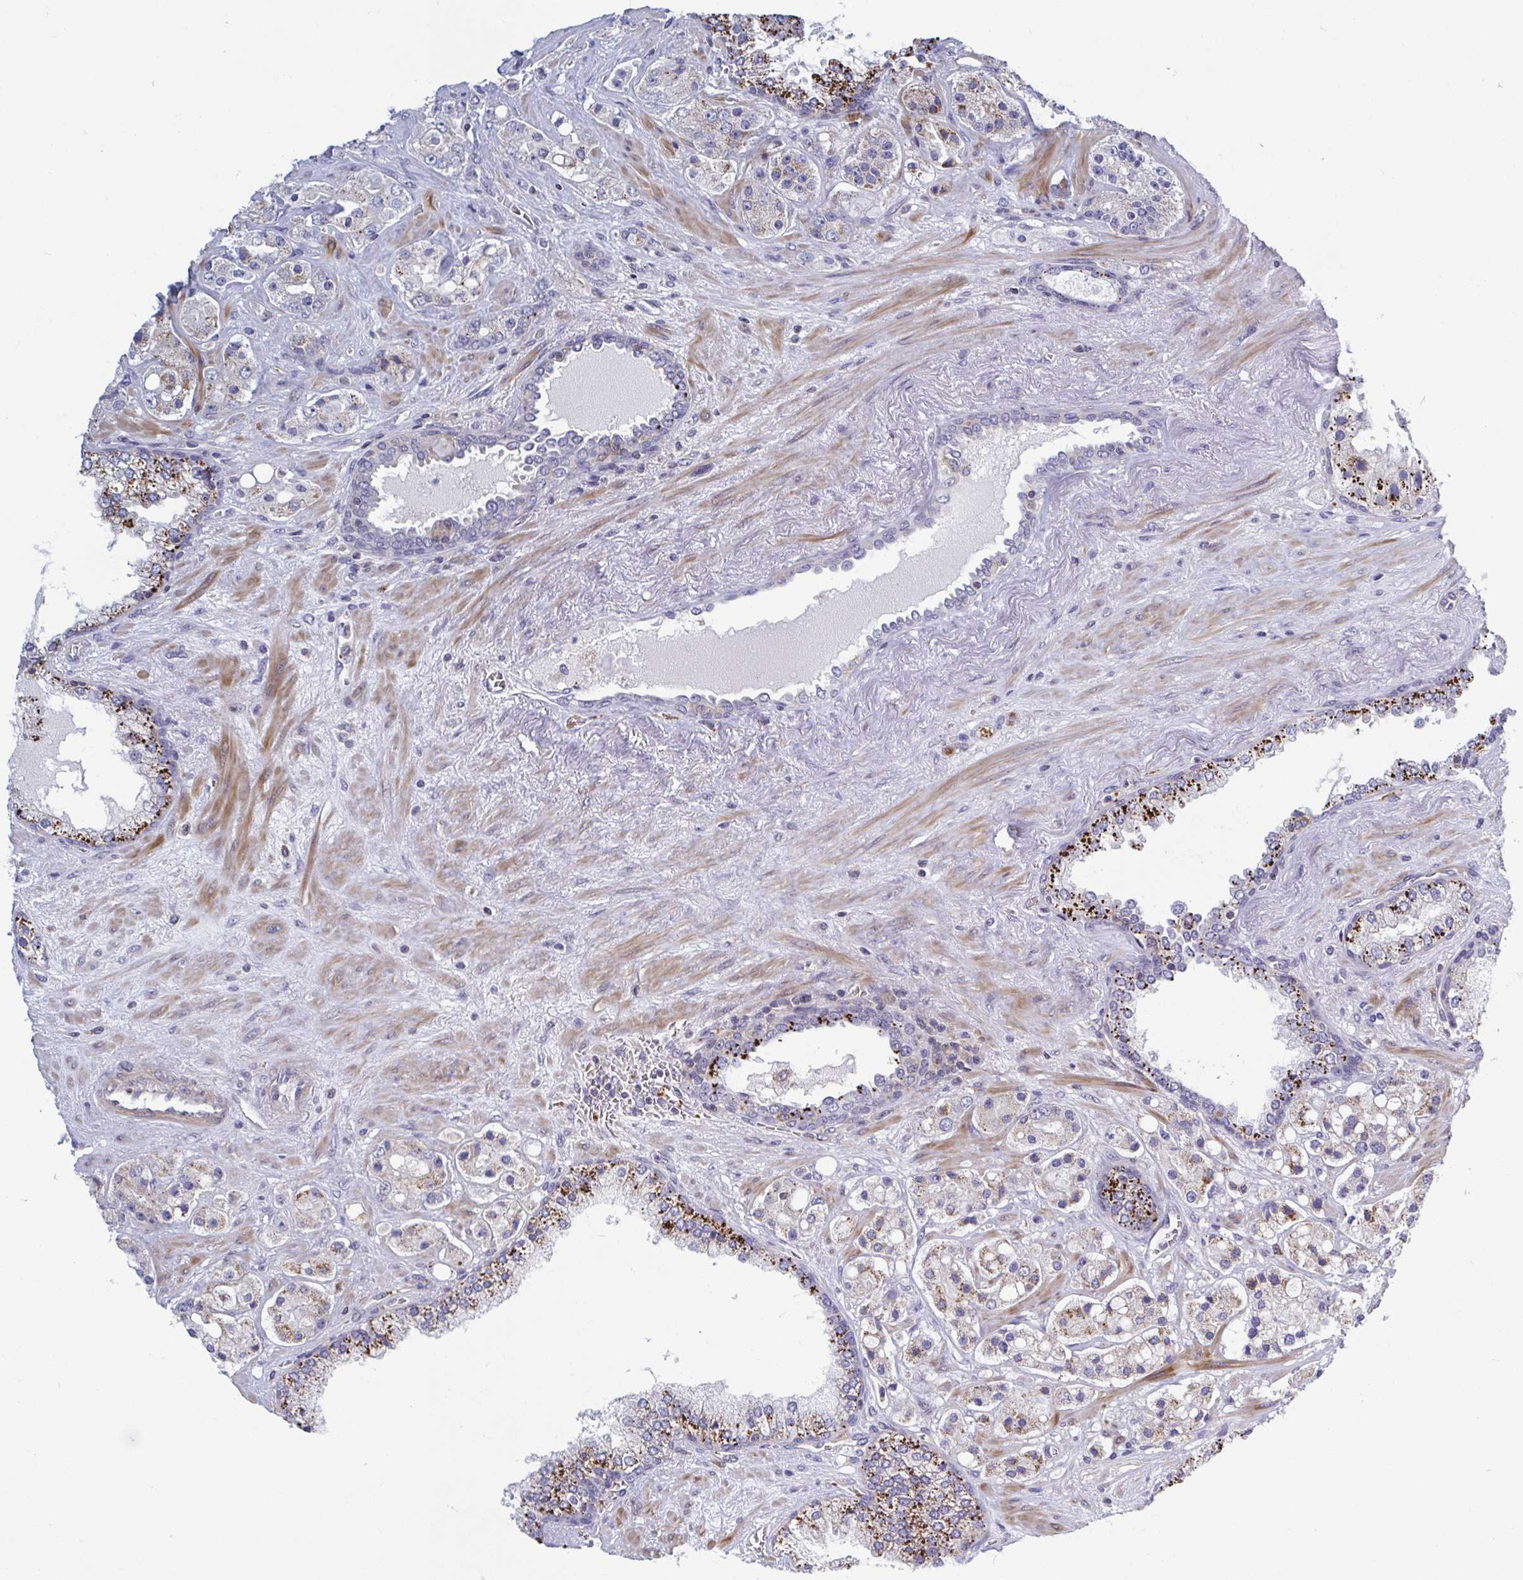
{"staining": {"intensity": "moderate", "quantity": "<25%", "location": "cytoplasmic/membranous"}, "tissue": "prostate cancer", "cell_type": "Tumor cells", "image_type": "cancer", "snomed": [{"axis": "morphology", "description": "Adenocarcinoma, High grade"}, {"axis": "topography", "description": "Prostate"}], "caption": "About <25% of tumor cells in high-grade adenocarcinoma (prostate) exhibit moderate cytoplasmic/membranous protein expression as visualized by brown immunohistochemical staining.", "gene": "LRRC38", "patient": {"sex": "male", "age": 67}}